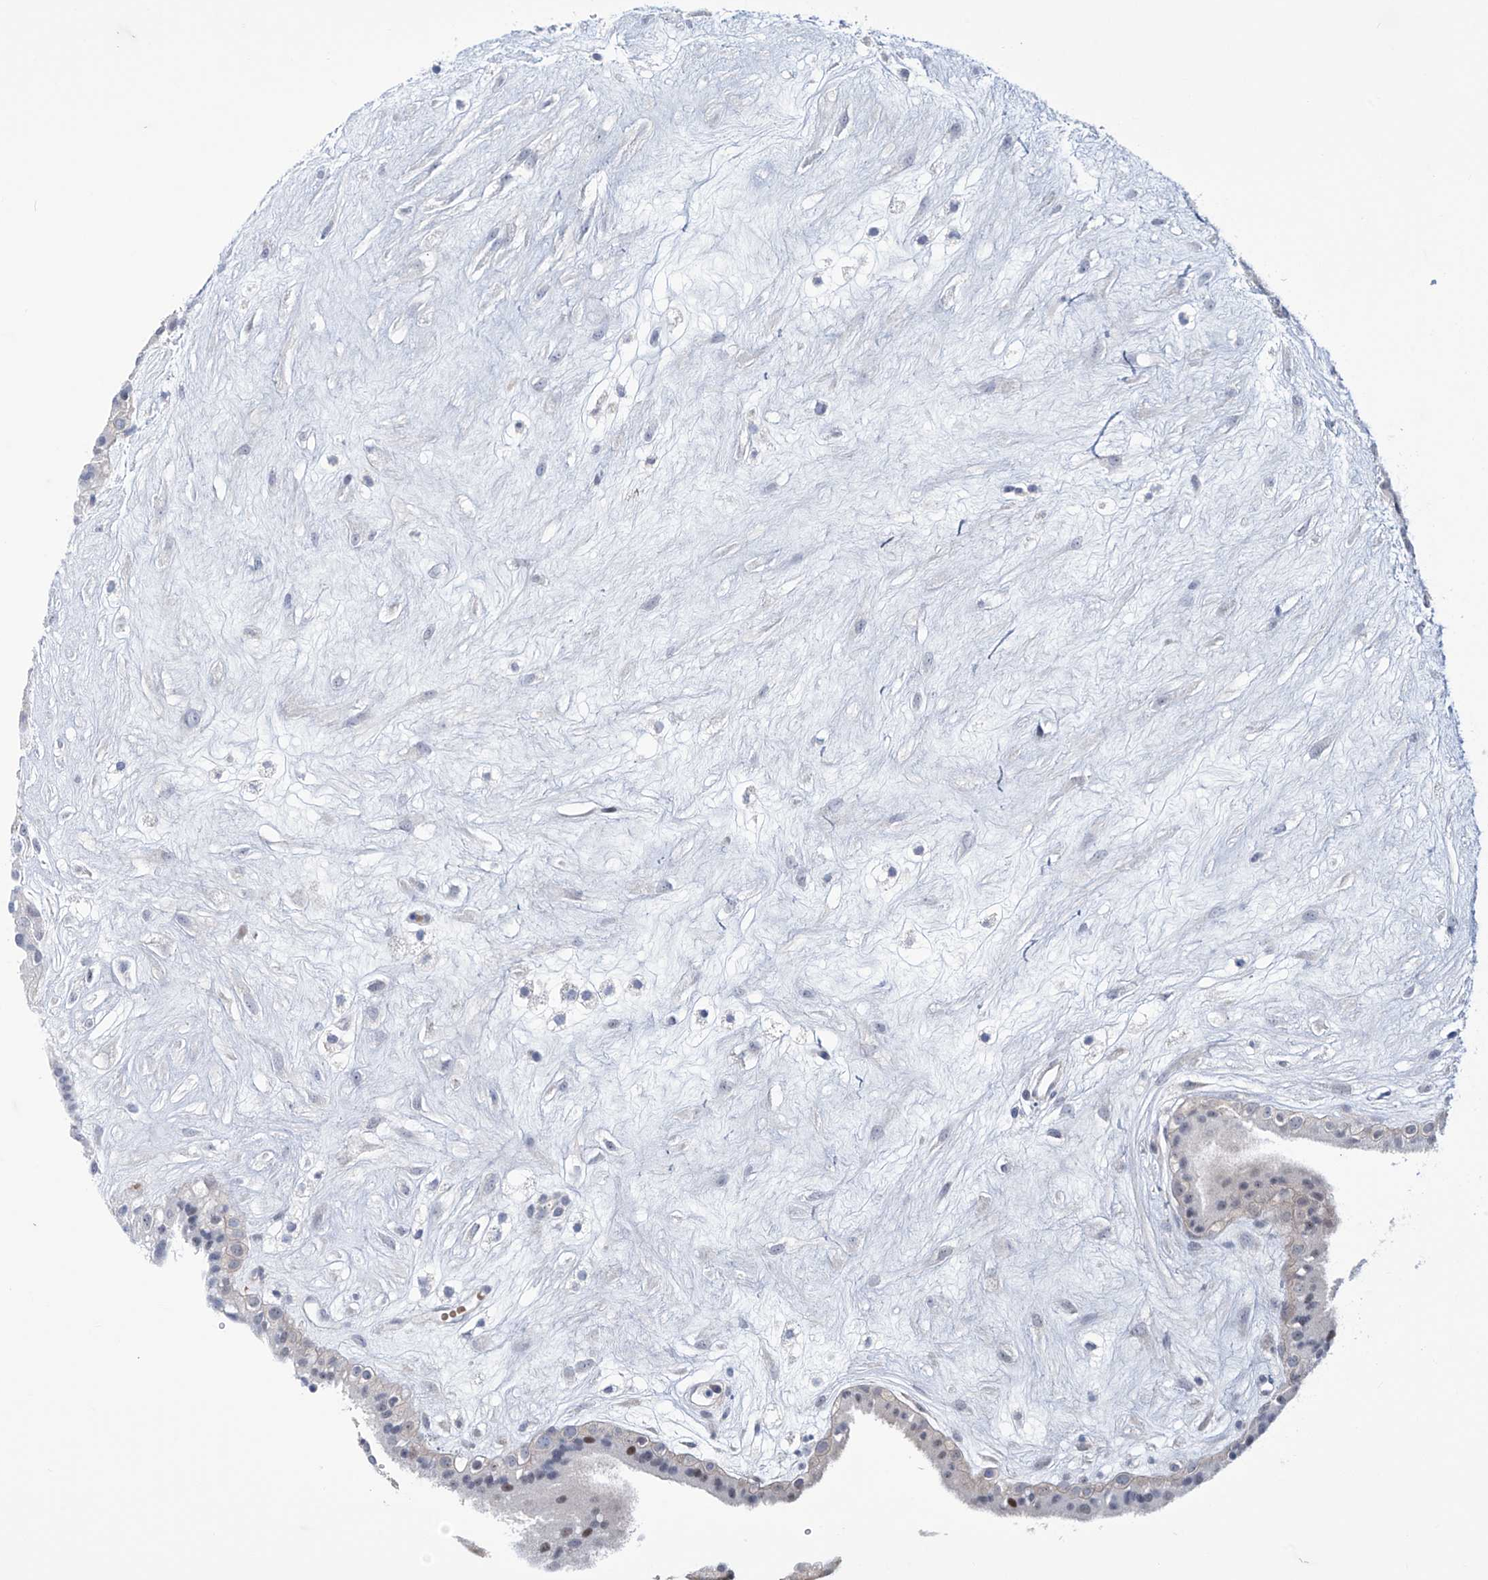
{"staining": {"intensity": "weak", "quantity": "25%-75%", "location": "nuclear"}, "tissue": "placenta", "cell_type": "Decidual cells", "image_type": "normal", "snomed": [{"axis": "morphology", "description": "Normal tissue, NOS"}, {"axis": "topography", "description": "Placenta"}], "caption": "This image demonstrates IHC staining of benign placenta, with low weak nuclear positivity in approximately 25%-75% of decidual cells.", "gene": "TRIM60", "patient": {"sex": "female", "age": 18}}